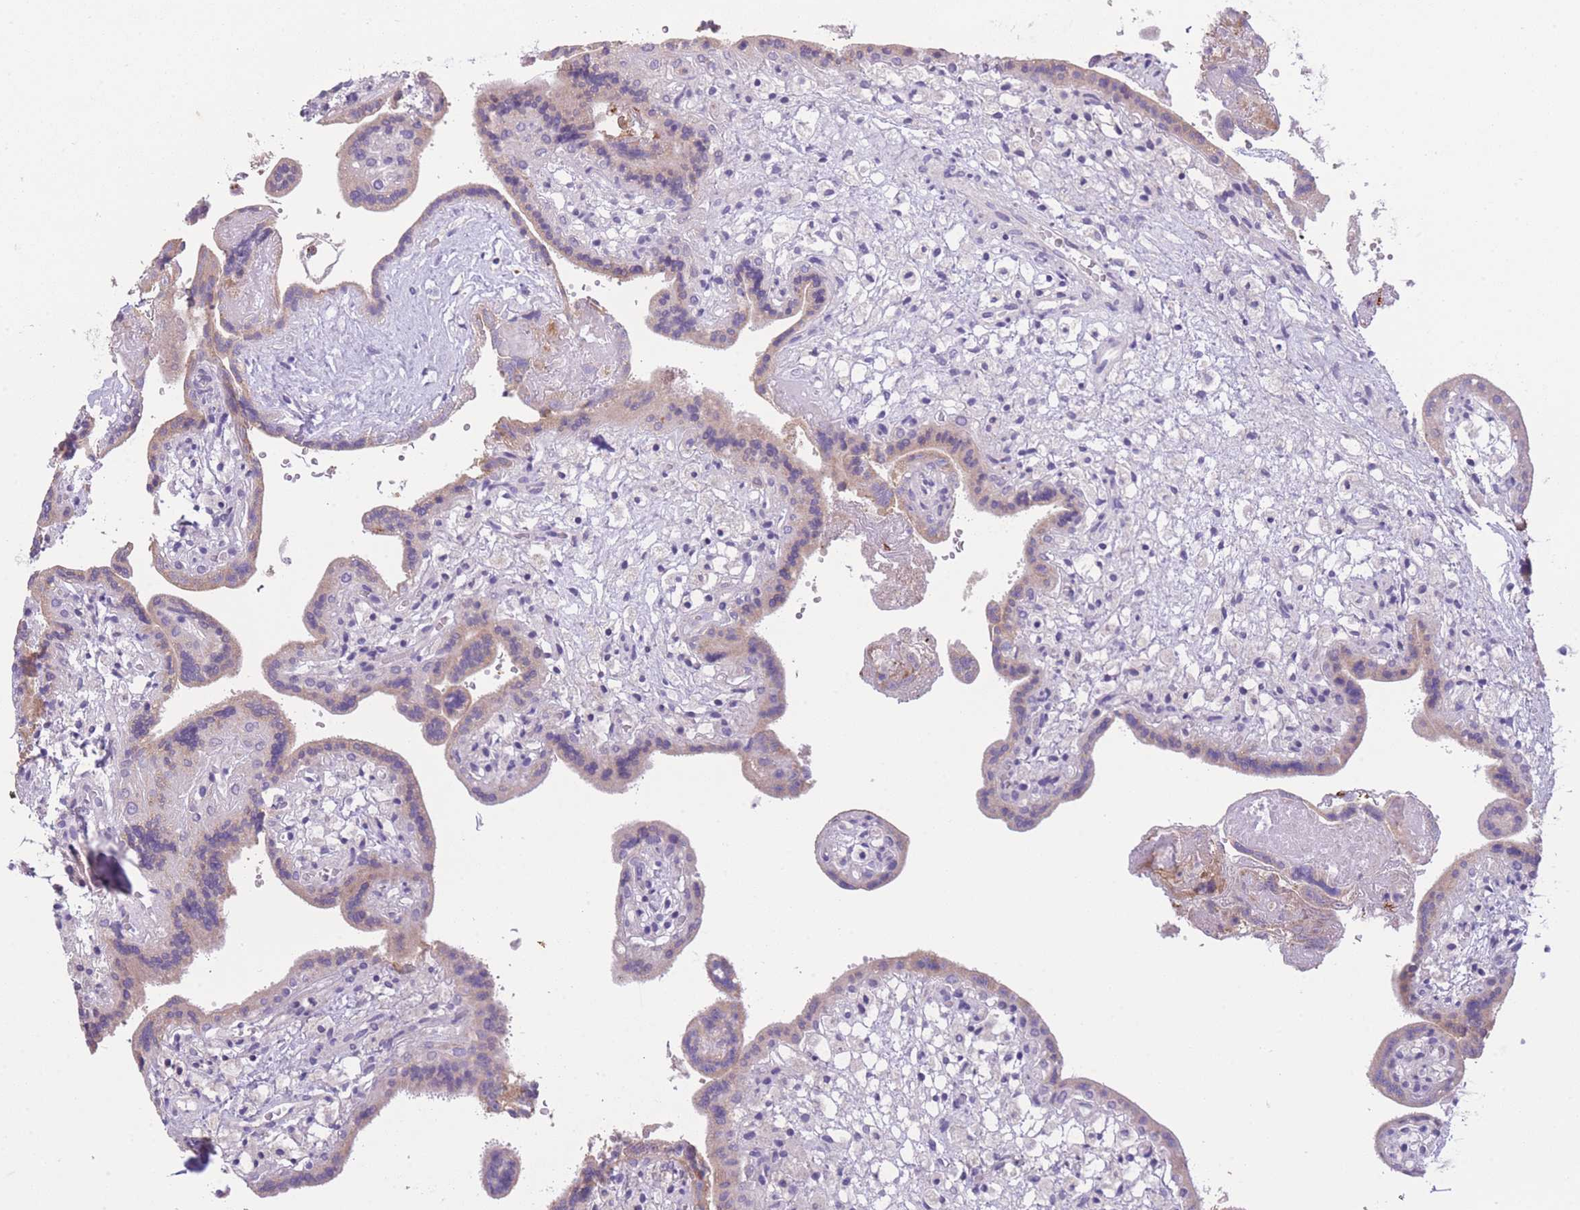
{"staining": {"intensity": "negative", "quantity": "none", "location": "none"}, "tissue": "placenta", "cell_type": "Trophoblastic cells", "image_type": "normal", "snomed": [{"axis": "morphology", "description": "Normal tissue, NOS"}, {"axis": "topography", "description": "Placenta"}], "caption": "This is an immunohistochemistry photomicrograph of normal human placenta. There is no positivity in trophoblastic cells.", "gene": "CENPM", "patient": {"sex": "female", "age": 37}}